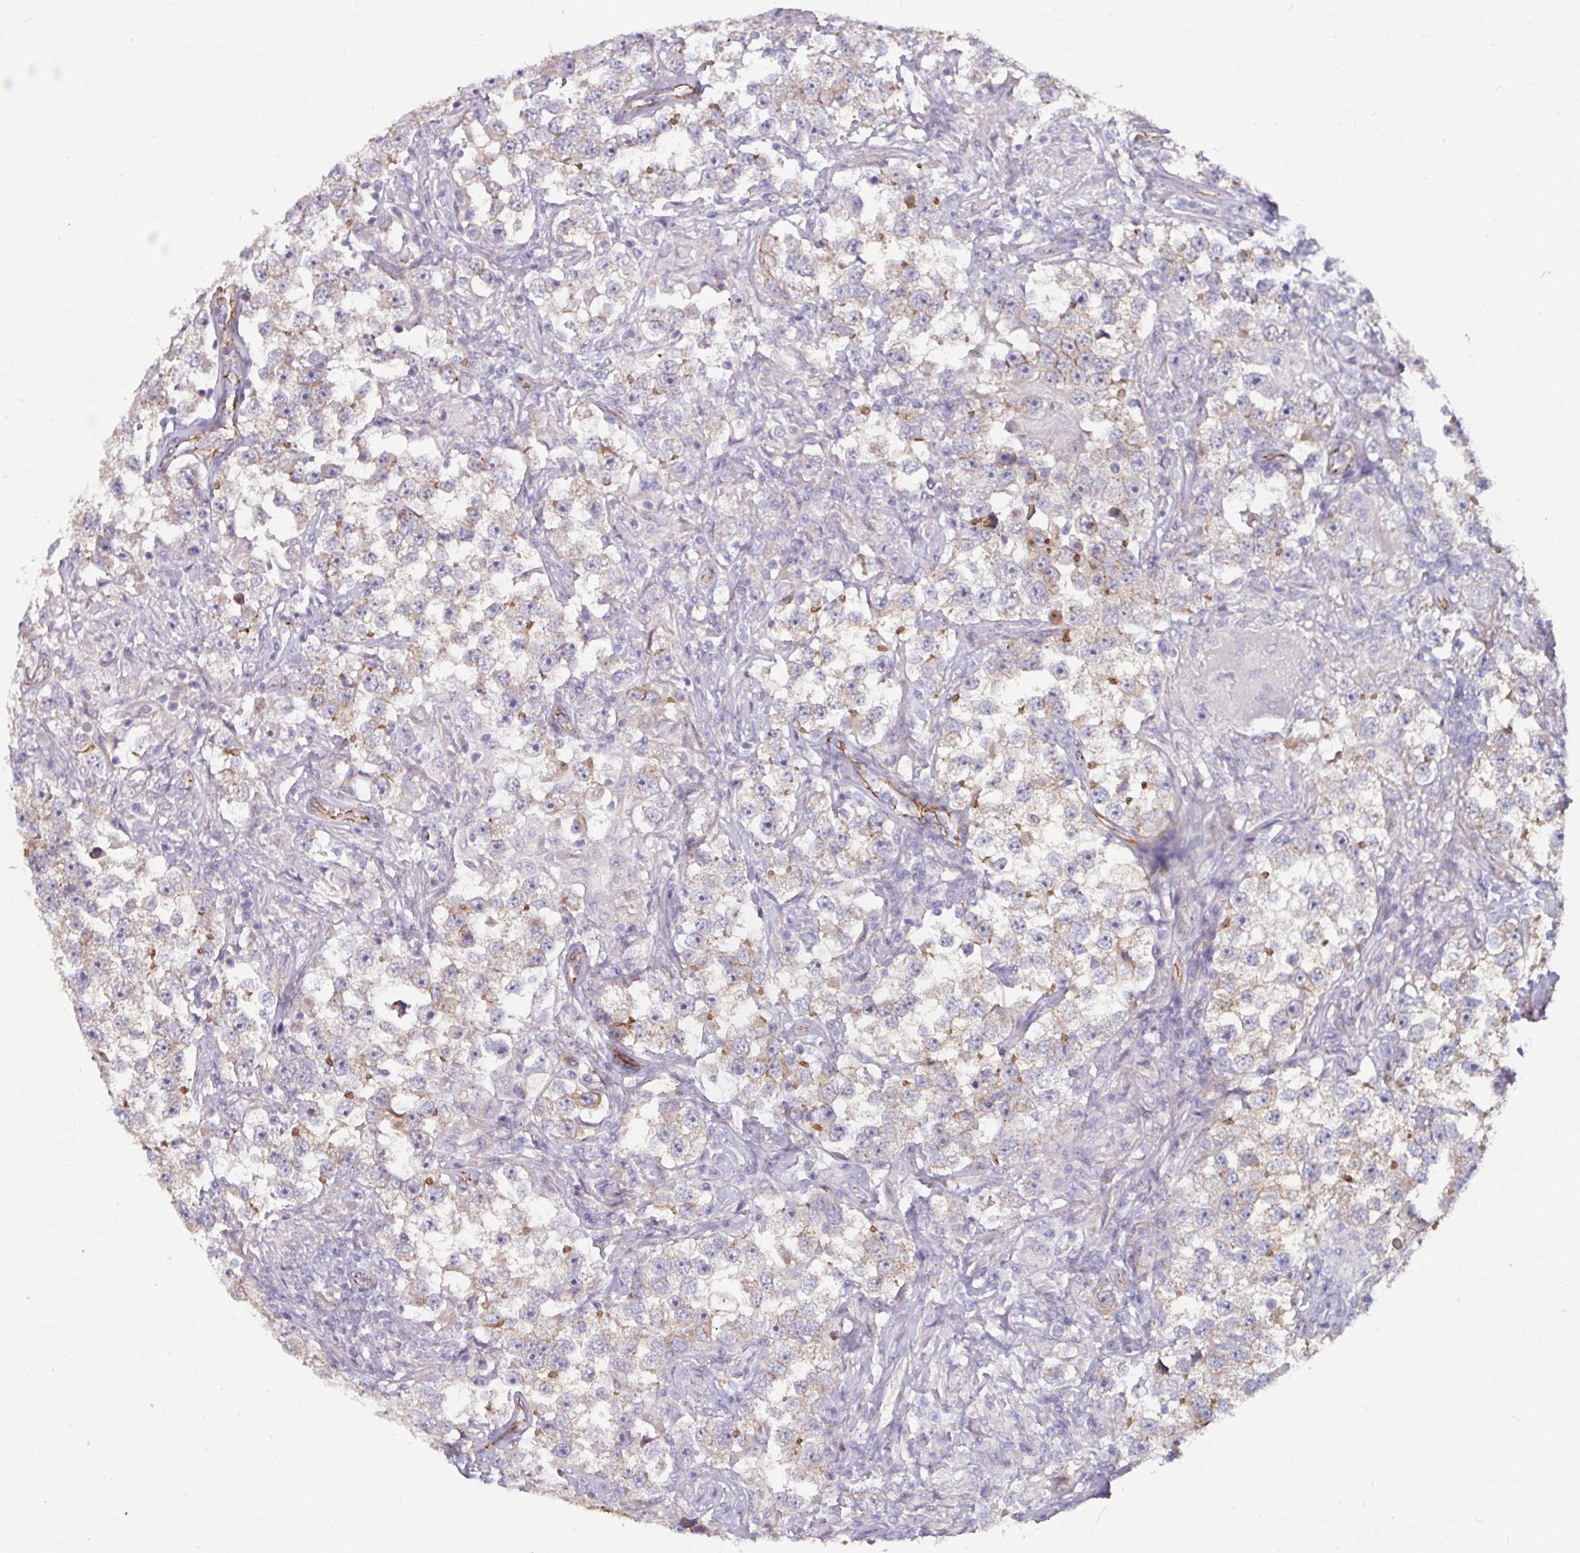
{"staining": {"intensity": "weak", "quantity": "25%-75%", "location": "cytoplasmic/membranous"}, "tissue": "testis cancer", "cell_type": "Tumor cells", "image_type": "cancer", "snomed": [{"axis": "morphology", "description": "Seminoma, NOS"}, {"axis": "topography", "description": "Testis"}], "caption": "Immunohistochemical staining of human testis seminoma demonstrates low levels of weak cytoplasmic/membranous protein expression in approximately 25%-75% of tumor cells. The staining is performed using DAB (3,3'-diaminobenzidine) brown chromogen to label protein expression. The nuclei are counter-stained blue using hematoxylin.", "gene": "JUP", "patient": {"sex": "male", "age": 46}}